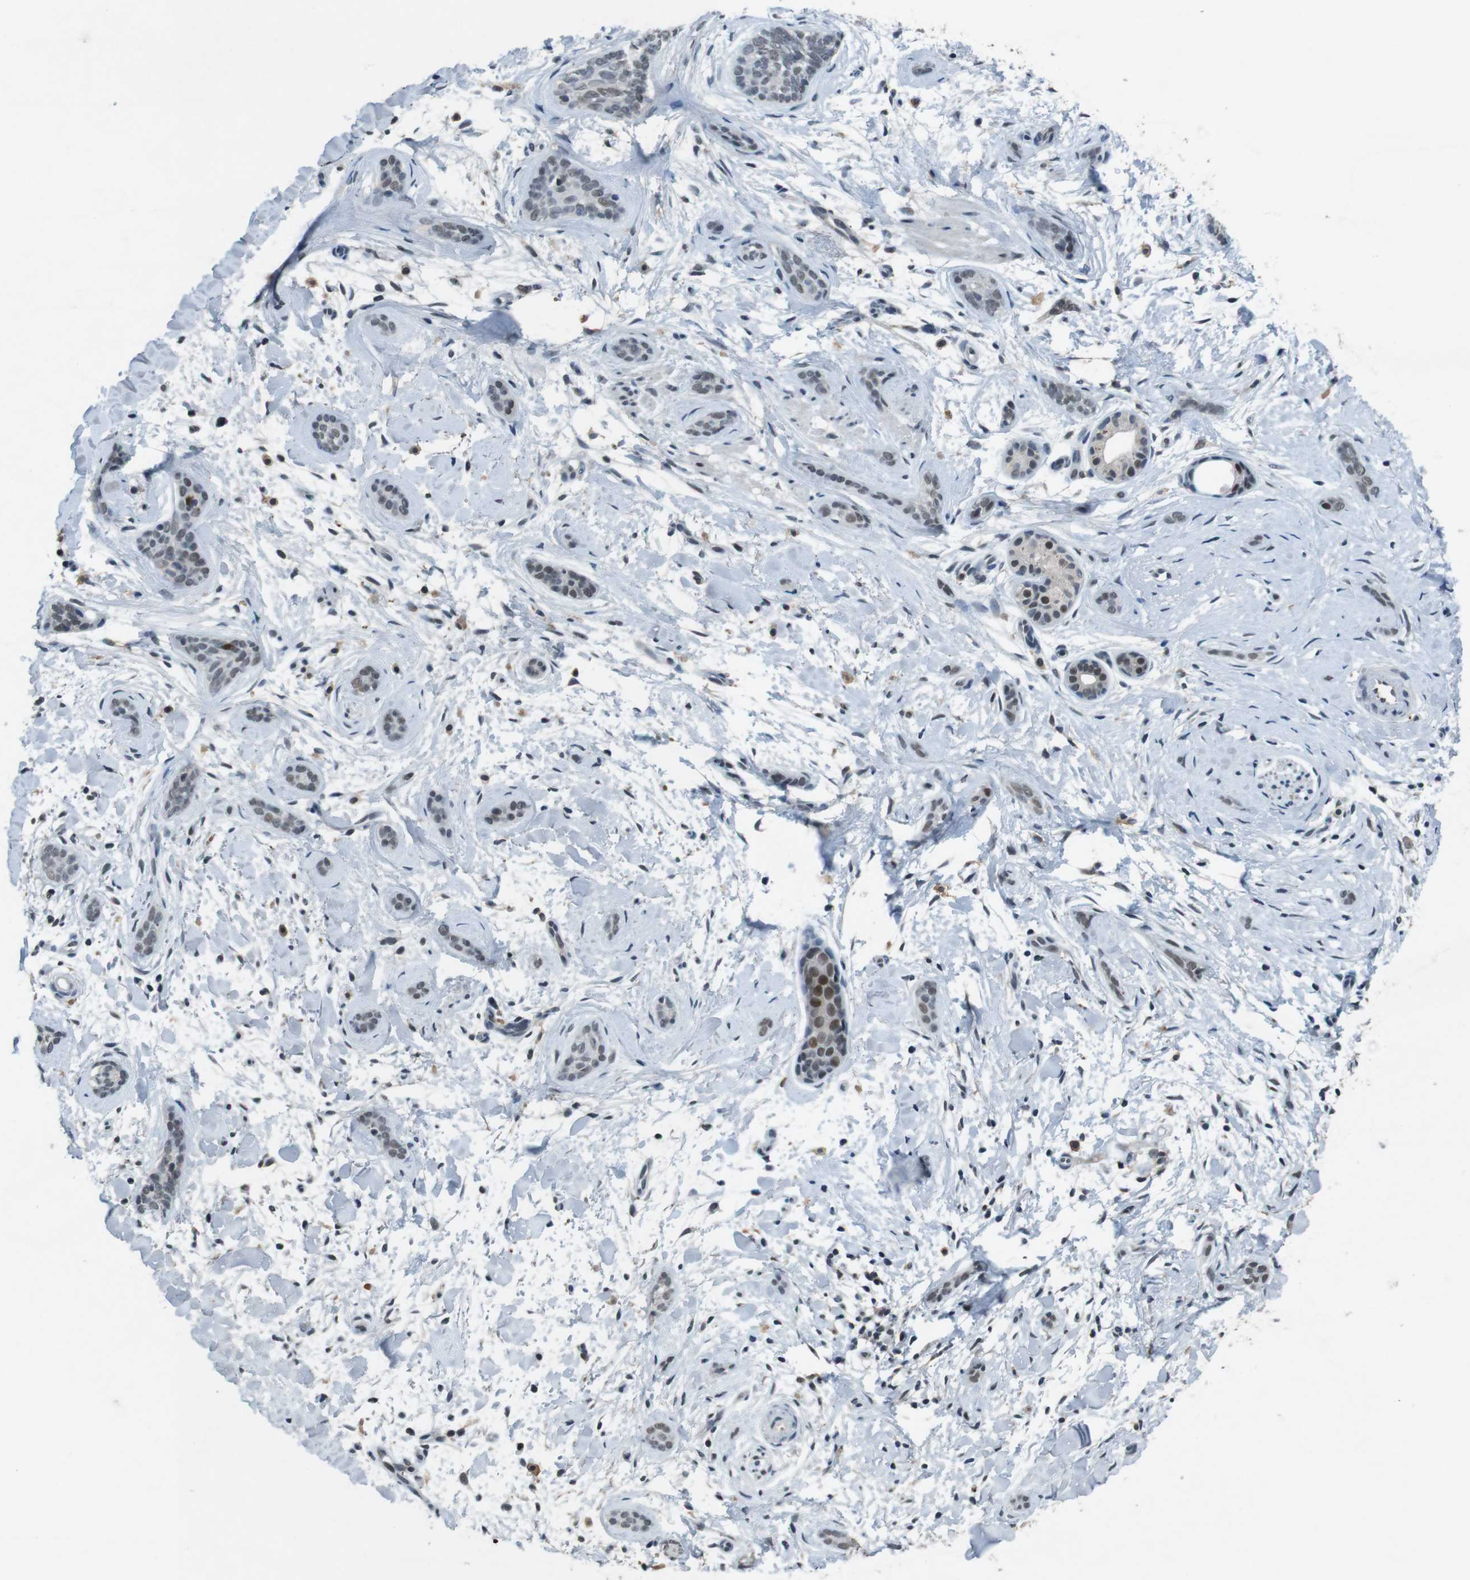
{"staining": {"intensity": "weak", "quantity": "<25%", "location": "nuclear"}, "tissue": "skin cancer", "cell_type": "Tumor cells", "image_type": "cancer", "snomed": [{"axis": "morphology", "description": "Basal cell carcinoma"}, {"axis": "morphology", "description": "Adnexal tumor, benign"}, {"axis": "topography", "description": "Skin"}], "caption": "Histopathology image shows no significant protein expression in tumor cells of benign adnexal tumor (skin). (DAB immunohistochemistry (IHC) visualized using brightfield microscopy, high magnification).", "gene": "USP7", "patient": {"sex": "female", "age": 42}}